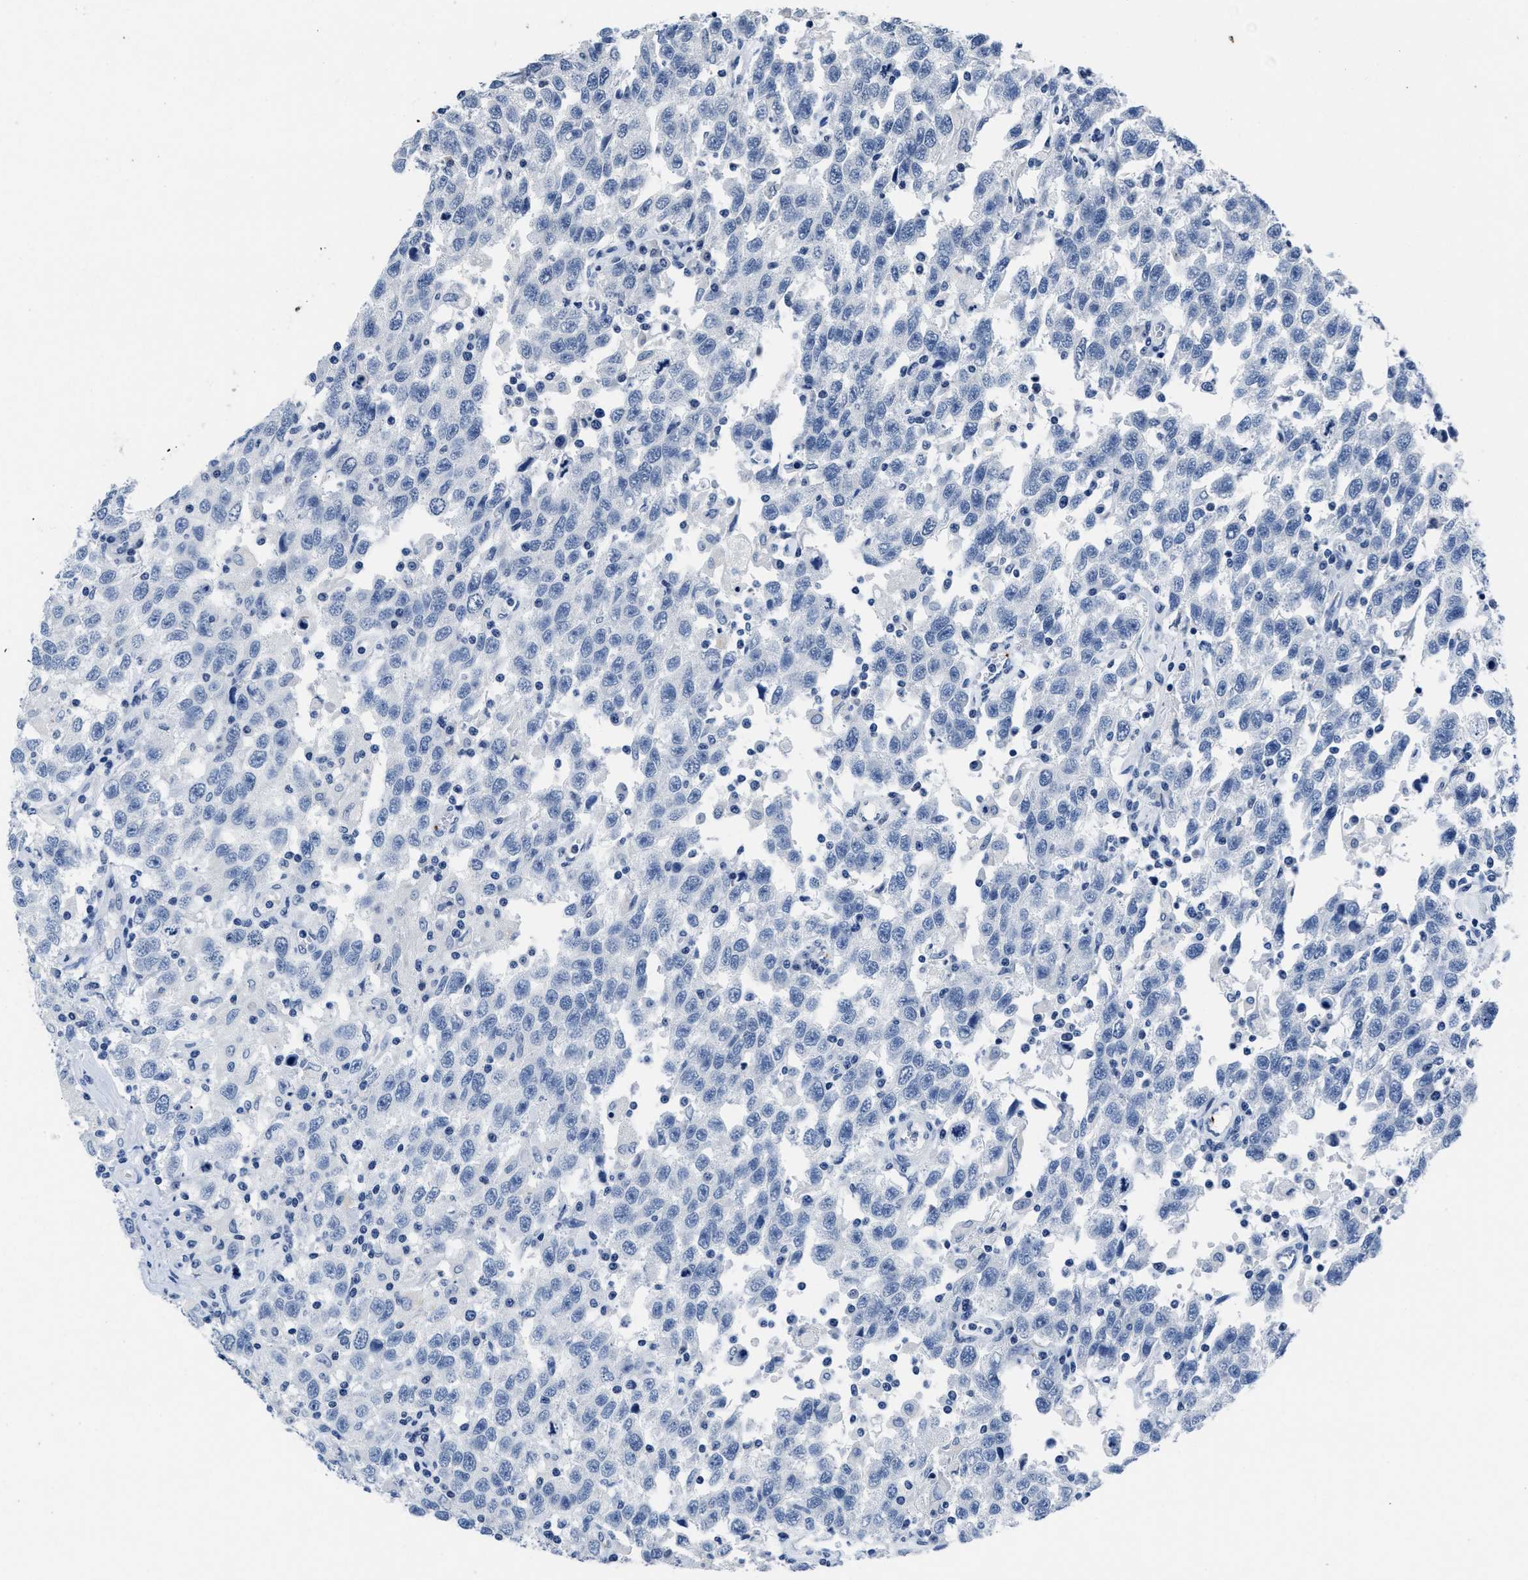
{"staining": {"intensity": "negative", "quantity": "none", "location": "none"}, "tissue": "testis cancer", "cell_type": "Tumor cells", "image_type": "cancer", "snomed": [{"axis": "morphology", "description": "Seminoma, NOS"}, {"axis": "topography", "description": "Testis"}], "caption": "Tumor cells are negative for brown protein staining in seminoma (testis).", "gene": "ITGA2B", "patient": {"sex": "male", "age": 41}}